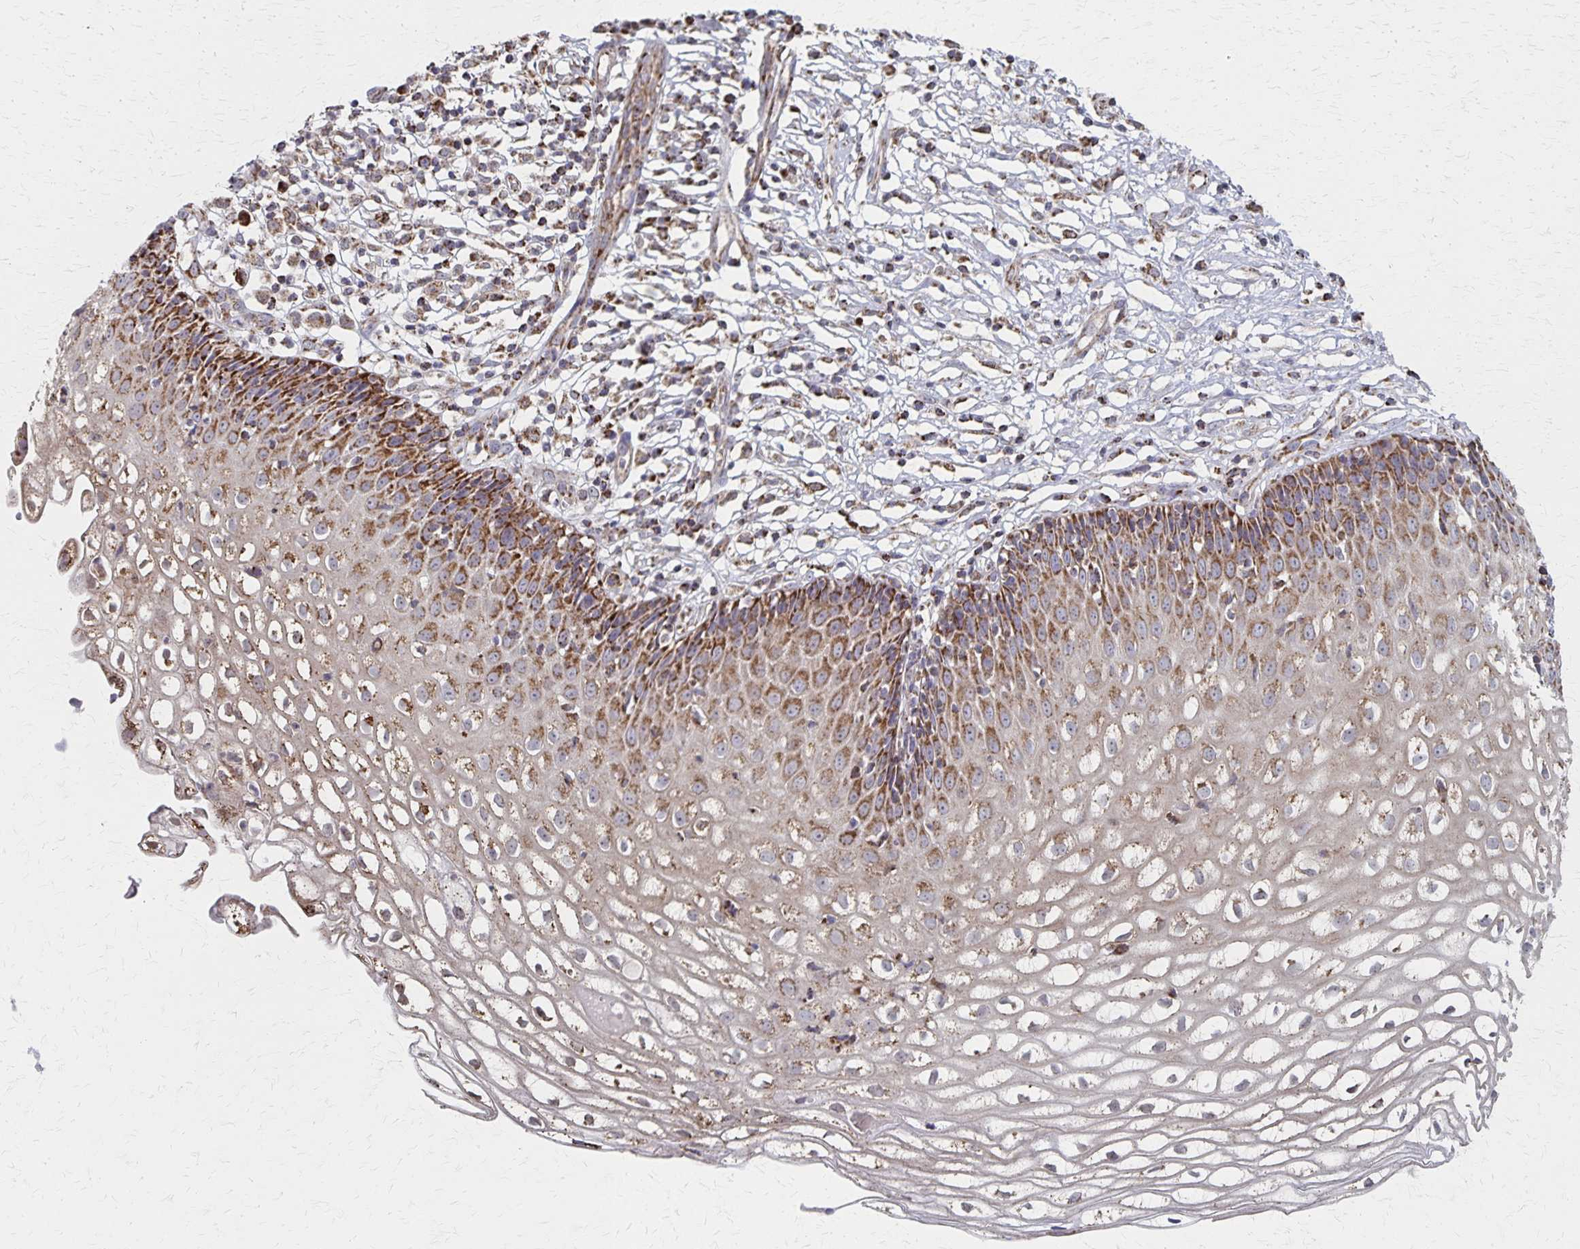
{"staining": {"intensity": "moderate", "quantity": "25%-75%", "location": "cytoplasmic/membranous"}, "tissue": "cervix", "cell_type": "Glandular cells", "image_type": "normal", "snomed": [{"axis": "morphology", "description": "Normal tissue, NOS"}, {"axis": "topography", "description": "Cervix"}], "caption": "Immunohistochemistry (IHC) of normal cervix demonstrates medium levels of moderate cytoplasmic/membranous expression in approximately 25%-75% of glandular cells. (Brightfield microscopy of DAB IHC at high magnification).", "gene": "DYRK4", "patient": {"sex": "female", "age": 36}}